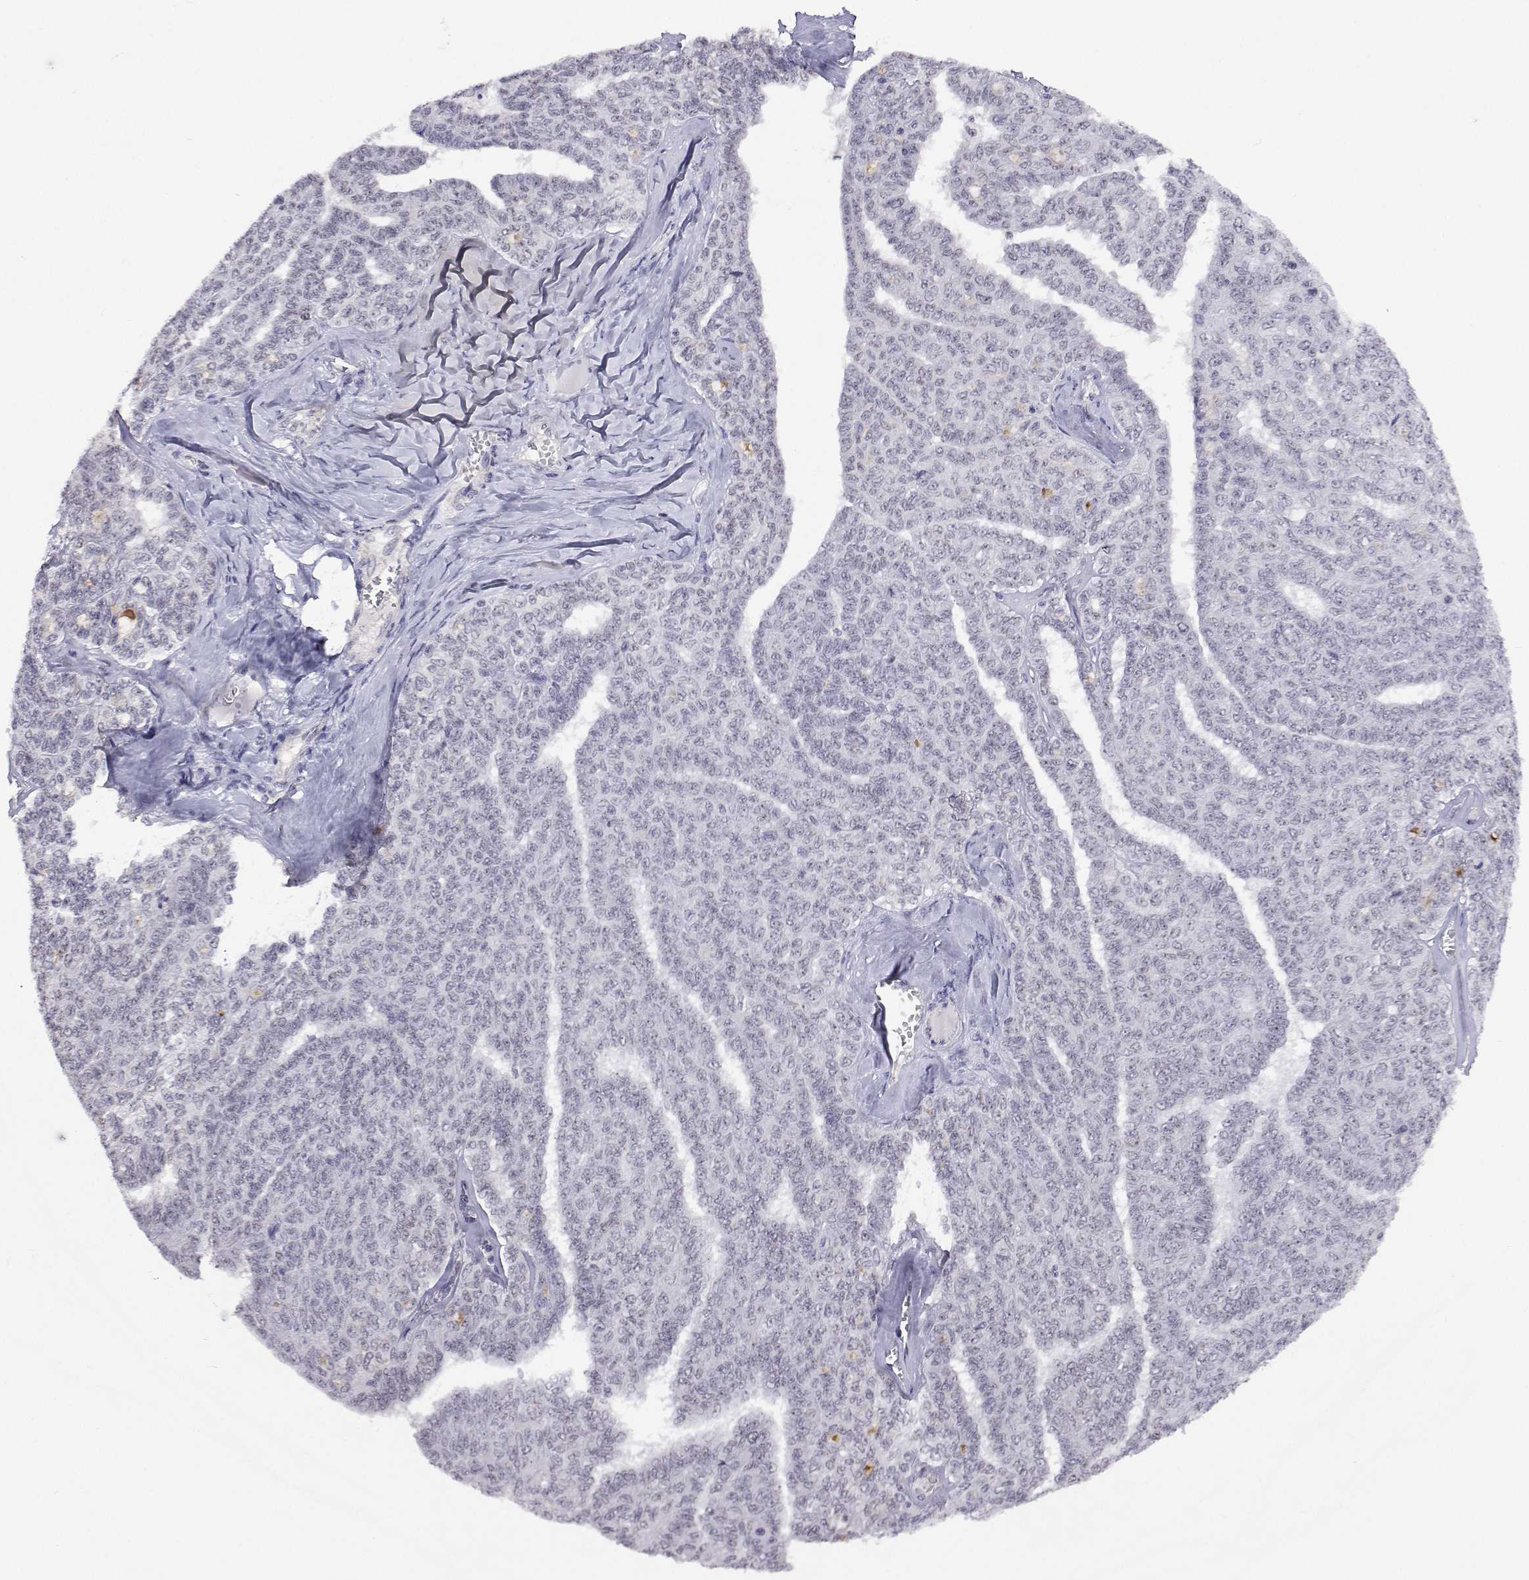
{"staining": {"intensity": "negative", "quantity": "none", "location": "none"}, "tissue": "ovarian cancer", "cell_type": "Tumor cells", "image_type": "cancer", "snomed": [{"axis": "morphology", "description": "Cystadenocarcinoma, serous, NOS"}, {"axis": "topography", "description": "Ovary"}], "caption": "The micrograph demonstrates no significant positivity in tumor cells of ovarian cancer (serous cystadenocarcinoma).", "gene": "NHP2", "patient": {"sex": "female", "age": 71}}